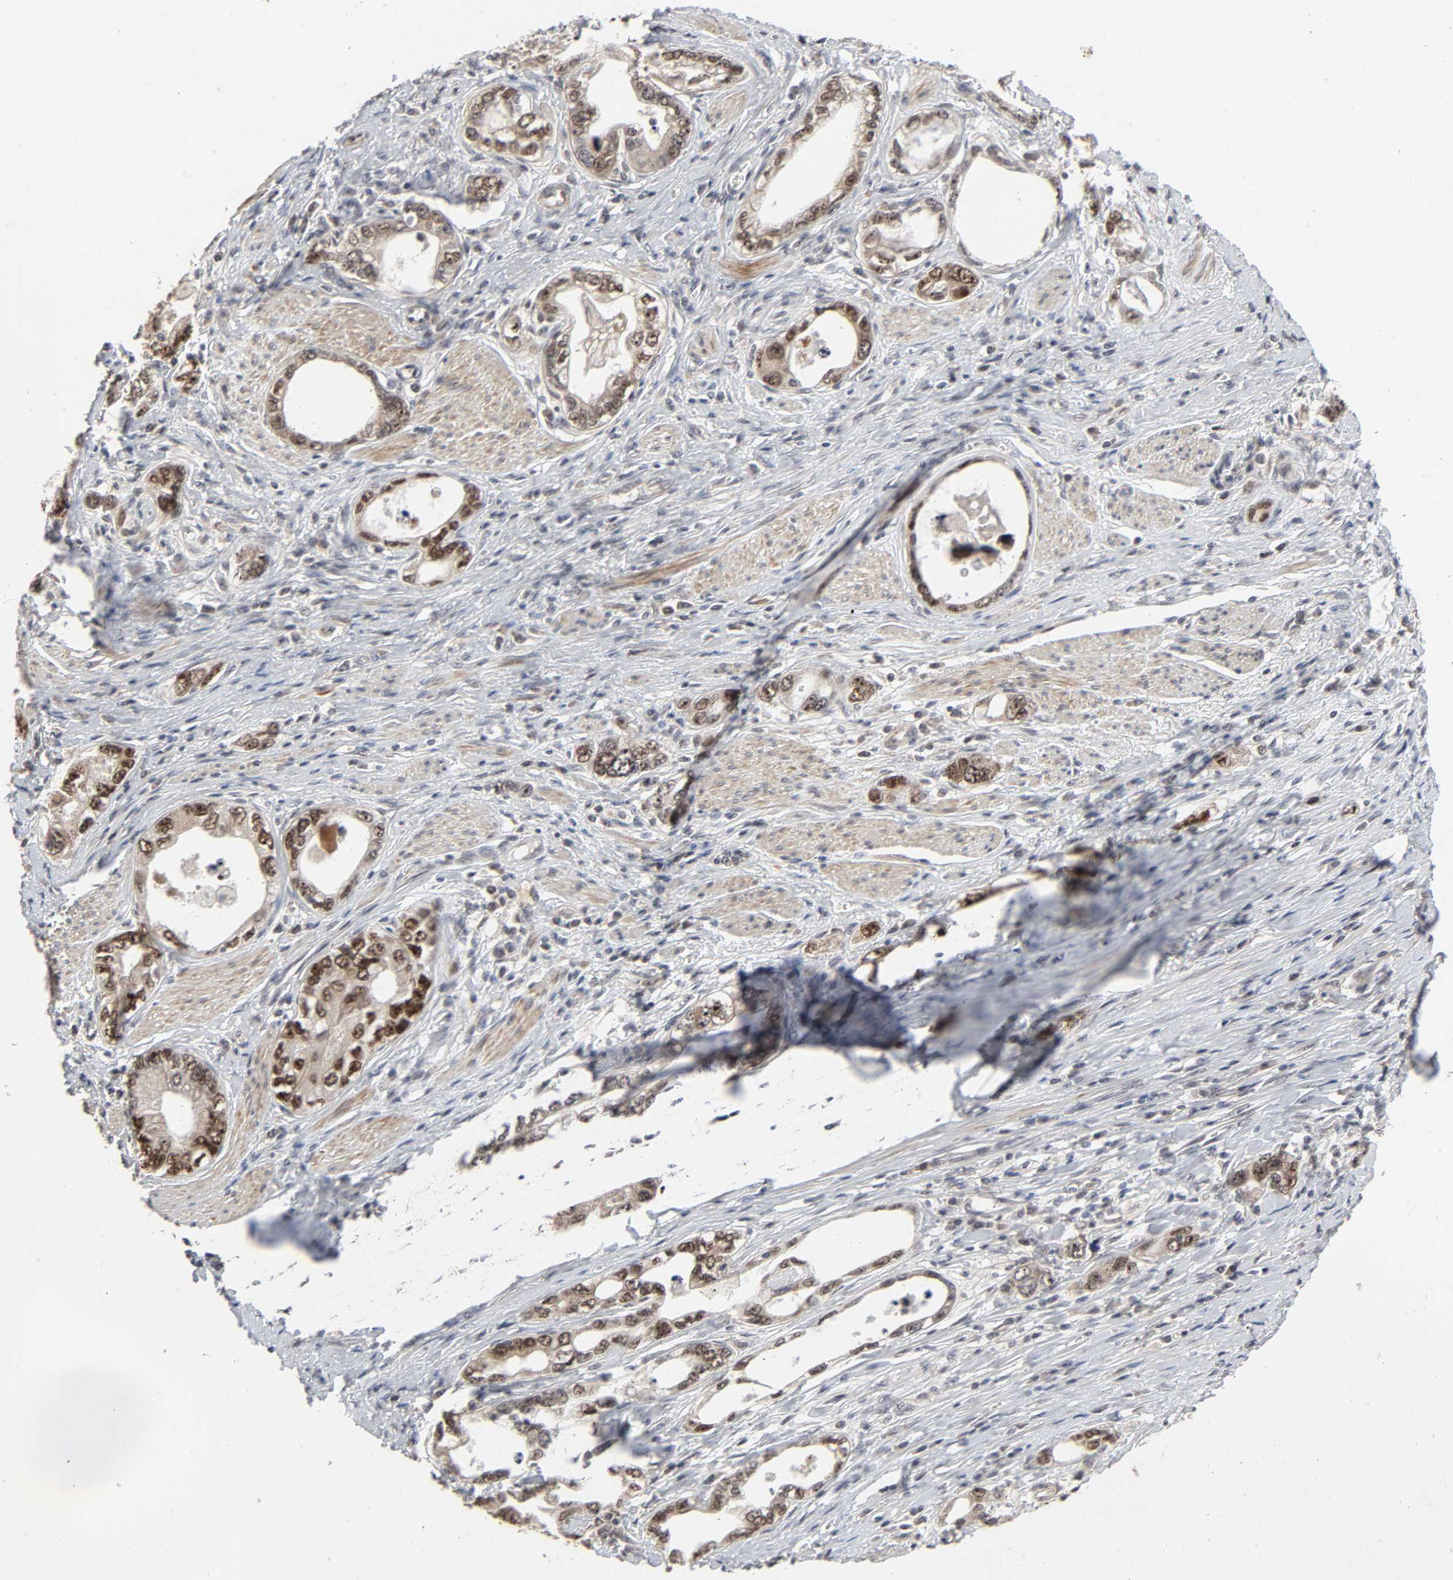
{"staining": {"intensity": "moderate", "quantity": ">75%", "location": "nuclear"}, "tissue": "stomach cancer", "cell_type": "Tumor cells", "image_type": "cancer", "snomed": [{"axis": "morphology", "description": "Adenocarcinoma, NOS"}, {"axis": "topography", "description": "Stomach, lower"}], "caption": "IHC (DAB (3,3'-diaminobenzidine)) staining of stomach cancer (adenocarcinoma) displays moderate nuclear protein positivity in approximately >75% of tumor cells. (Stains: DAB in brown, nuclei in blue, Microscopy: brightfield microscopy at high magnification).", "gene": "ZKSCAN8", "patient": {"sex": "female", "age": 93}}